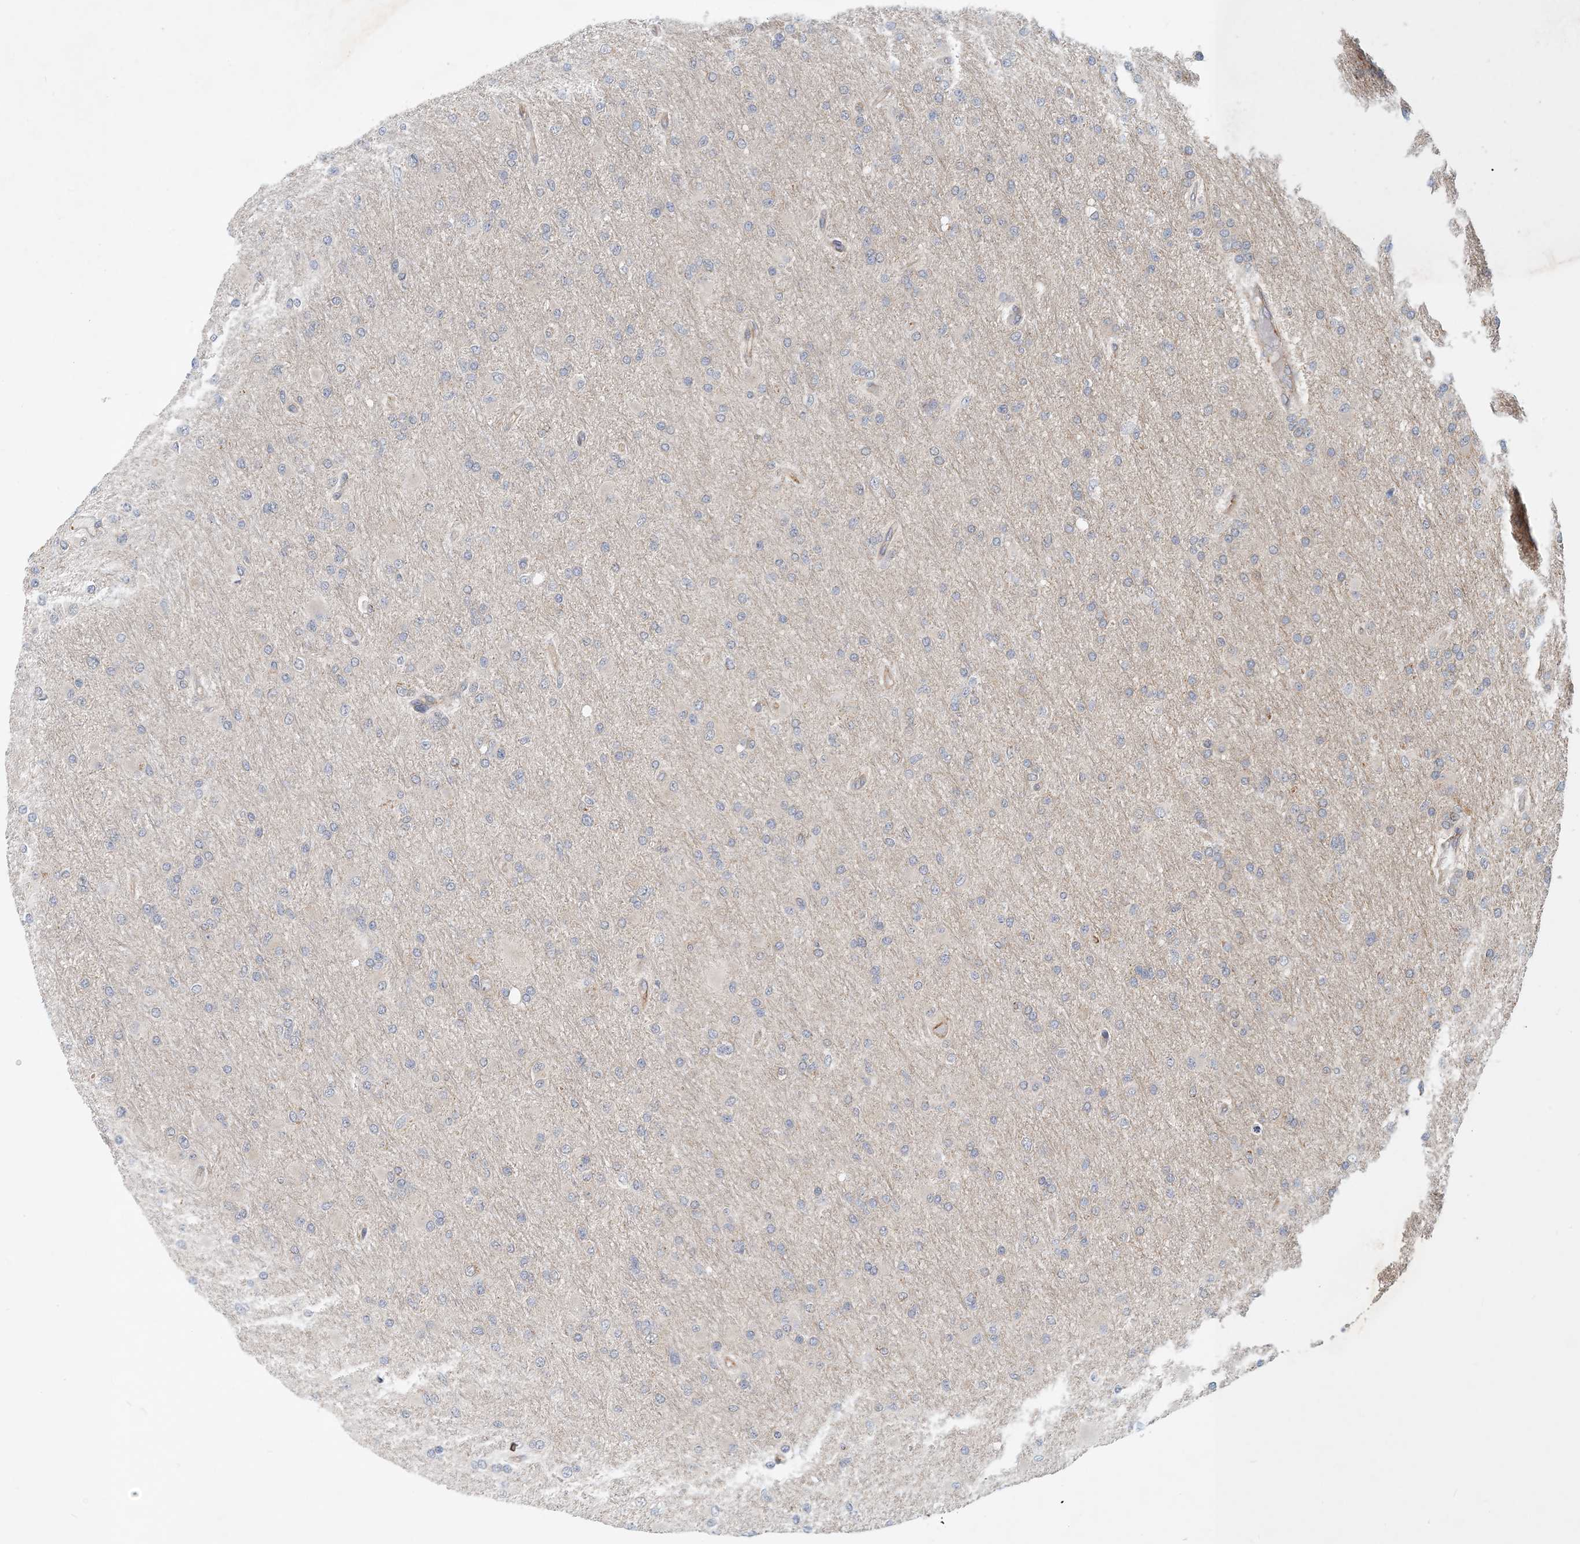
{"staining": {"intensity": "negative", "quantity": "none", "location": "none"}, "tissue": "glioma", "cell_type": "Tumor cells", "image_type": "cancer", "snomed": [{"axis": "morphology", "description": "Glioma, malignant, High grade"}, {"axis": "topography", "description": "Cerebral cortex"}], "caption": "This micrograph is of glioma stained with IHC to label a protein in brown with the nuclei are counter-stained blue. There is no expression in tumor cells. (DAB immunohistochemistry (IHC) with hematoxylin counter stain).", "gene": "ZBTB3", "patient": {"sex": "female", "age": 36}}